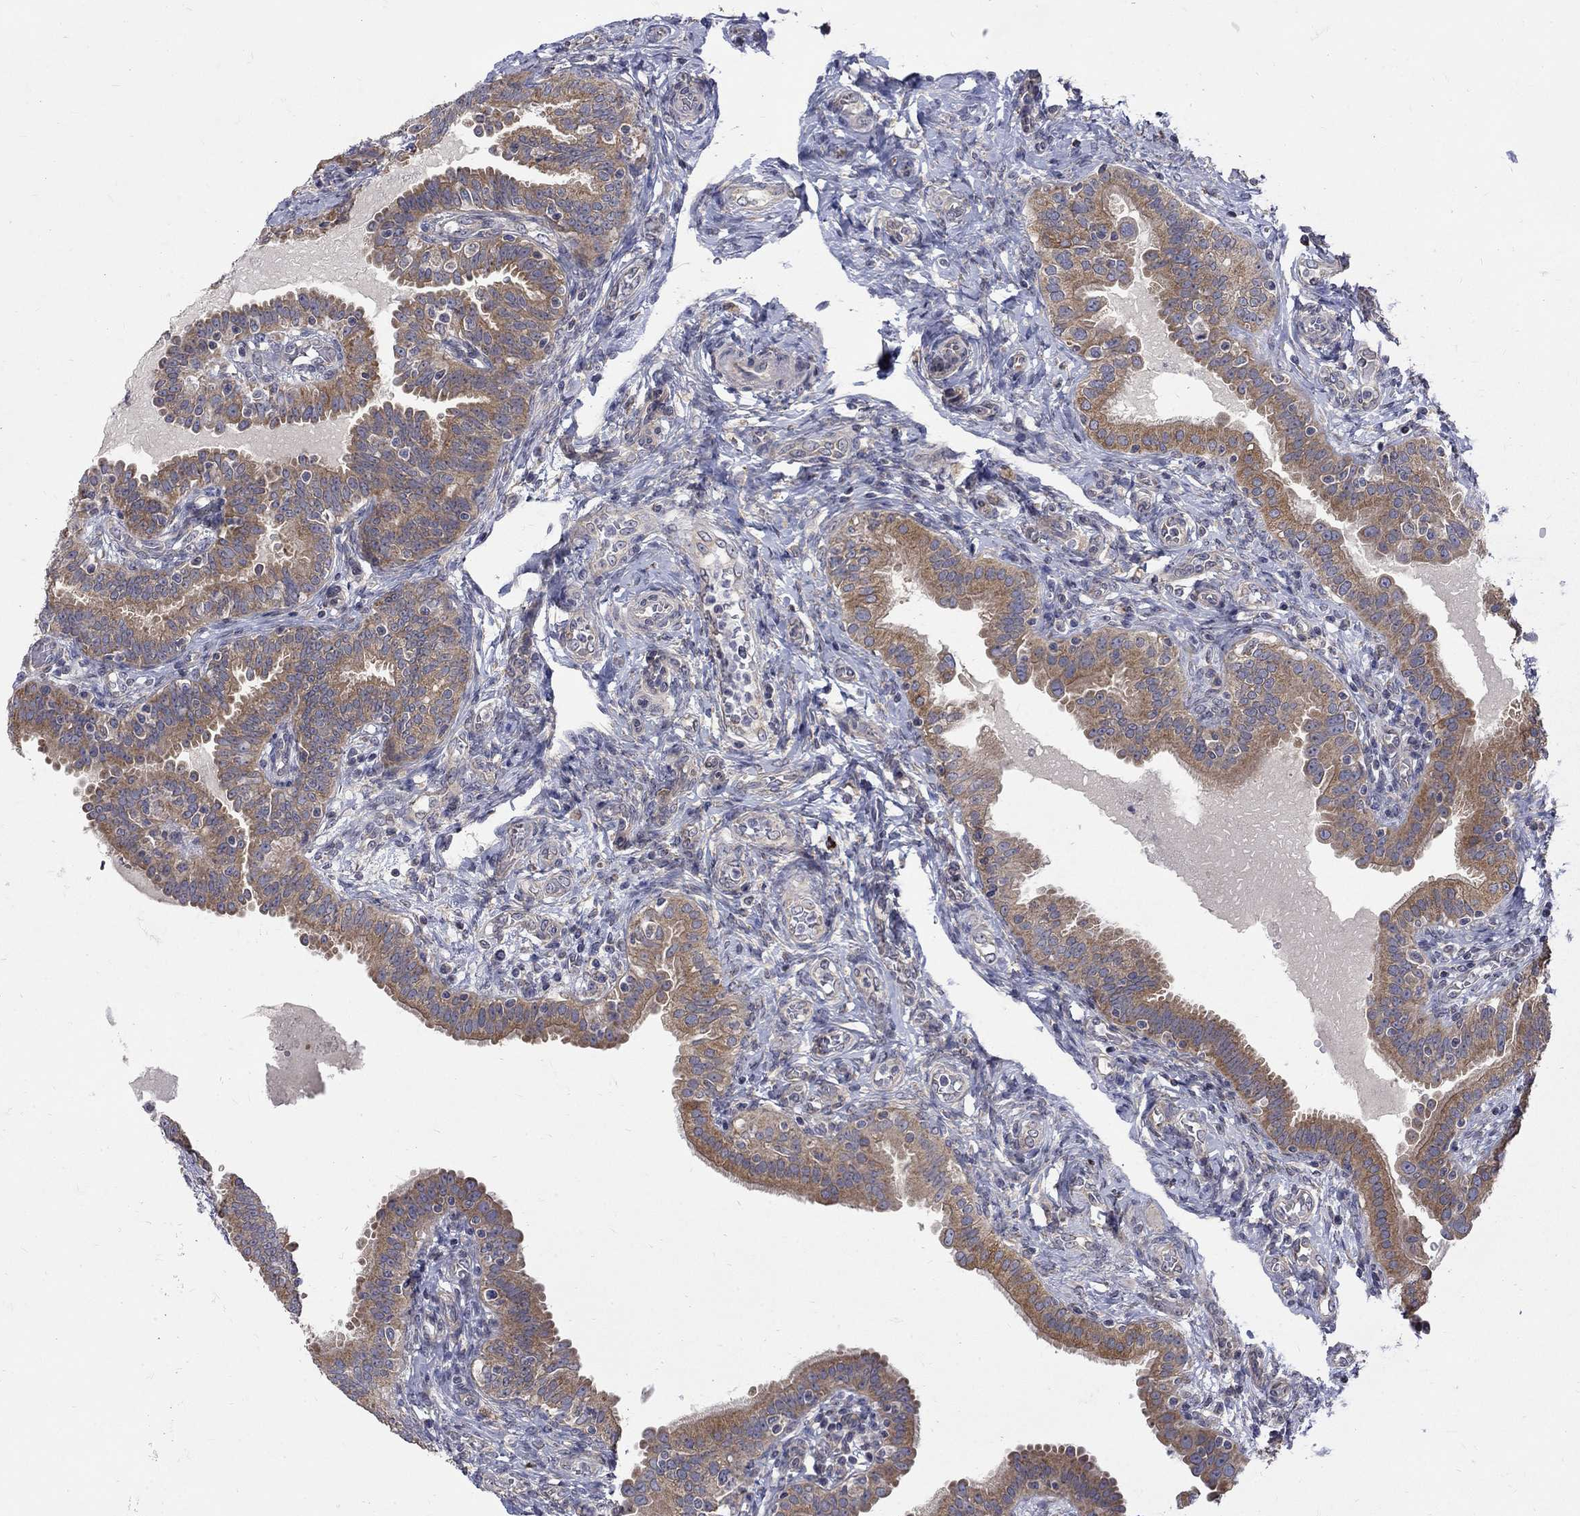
{"staining": {"intensity": "moderate", "quantity": ">75%", "location": "cytoplasmic/membranous"}, "tissue": "fallopian tube", "cell_type": "Glandular cells", "image_type": "normal", "snomed": [{"axis": "morphology", "description": "Normal tissue, NOS"}, {"axis": "topography", "description": "Fallopian tube"}, {"axis": "topography", "description": "Ovary"}], "caption": "High-magnification brightfield microscopy of normal fallopian tube stained with DAB (brown) and counterstained with hematoxylin (blue). glandular cells exhibit moderate cytoplasmic/membranous expression is identified in about>75% of cells.", "gene": "SH2B1", "patient": {"sex": "female", "age": 41}}